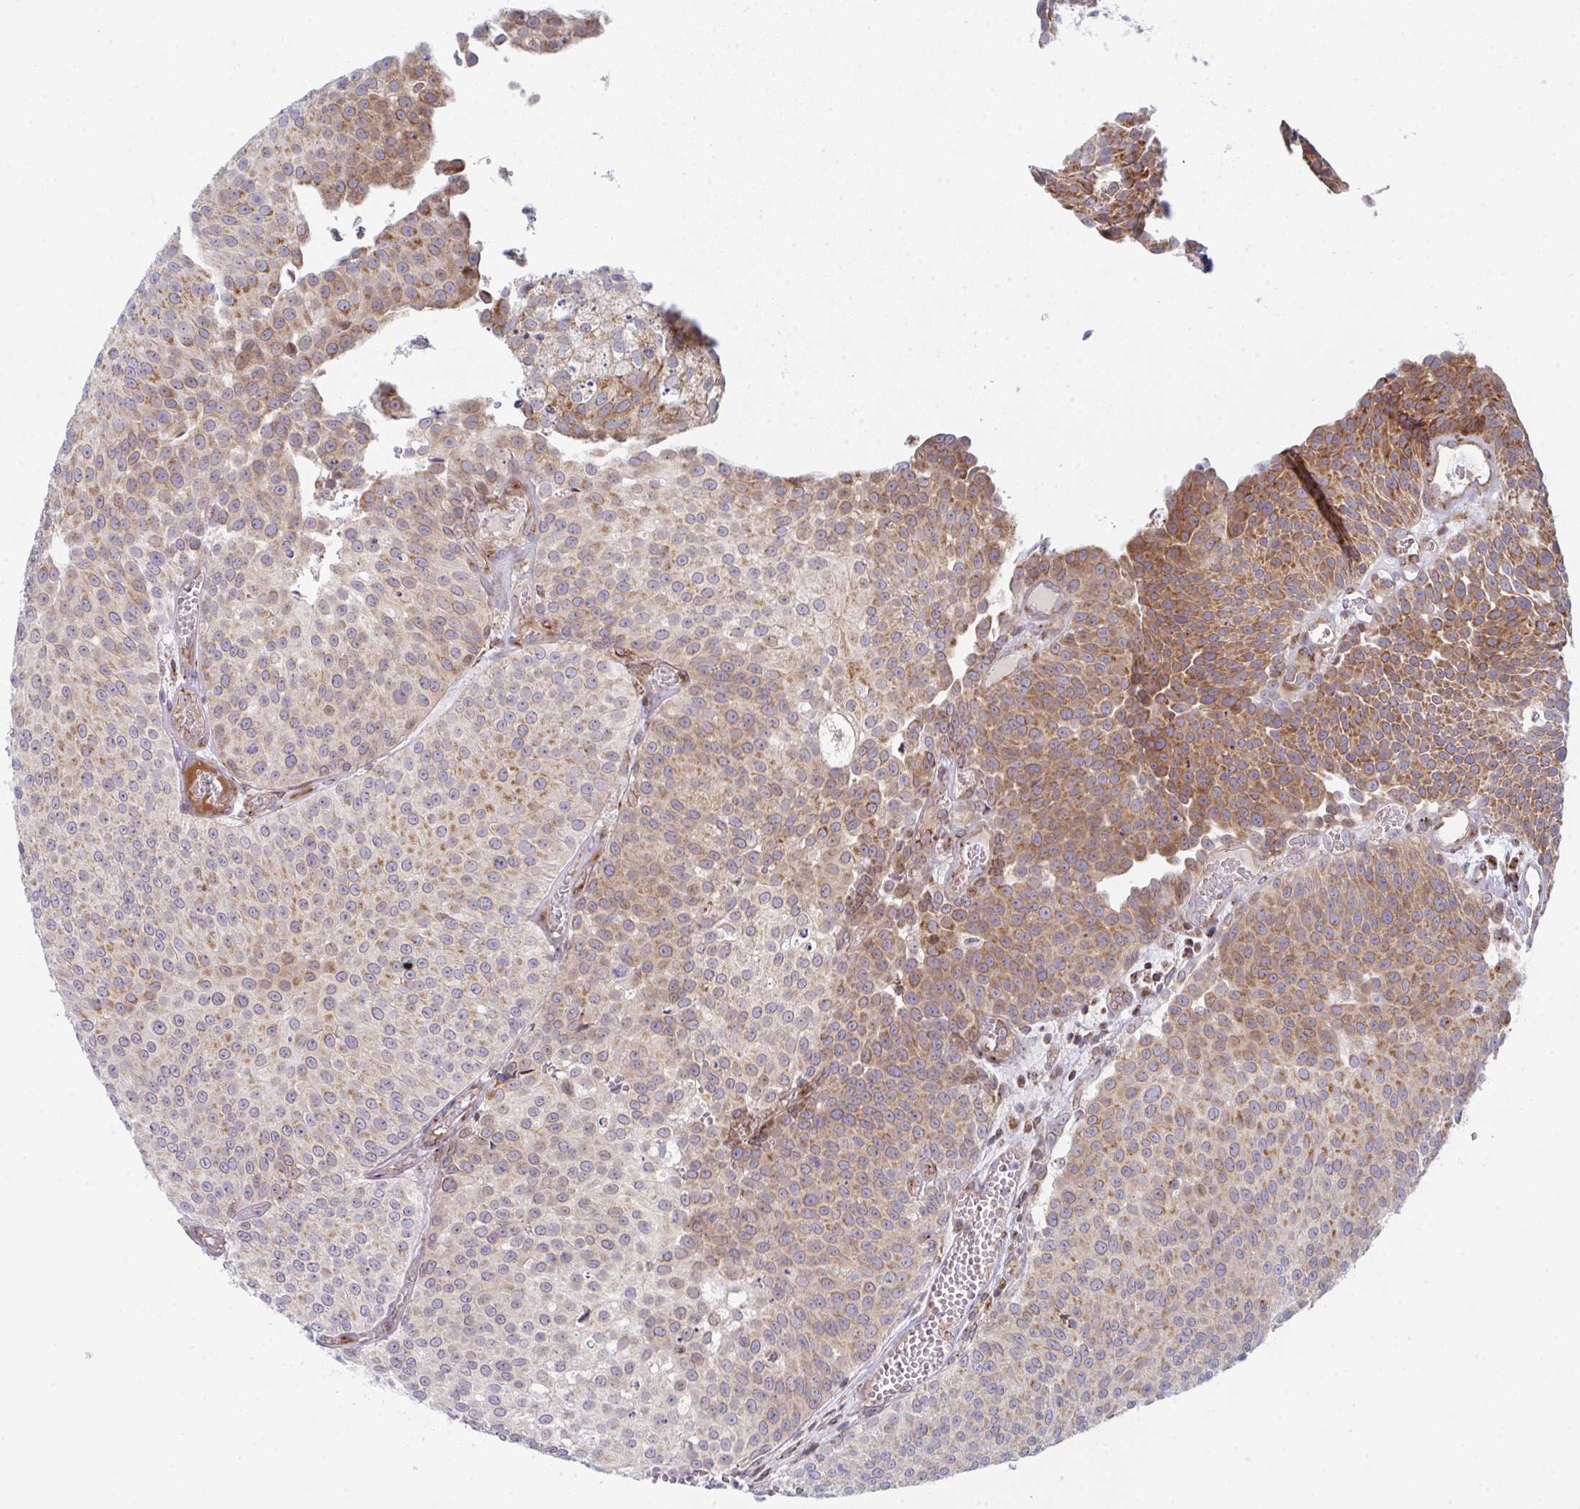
{"staining": {"intensity": "moderate", "quantity": "25%-75%", "location": "cytoplasmic/membranous"}, "tissue": "urothelial cancer", "cell_type": "Tumor cells", "image_type": "cancer", "snomed": [{"axis": "morphology", "description": "Urothelial carcinoma, Low grade"}, {"axis": "topography", "description": "Urinary bladder"}], "caption": "Low-grade urothelial carcinoma stained with a protein marker exhibits moderate staining in tumor cells.", "gene": "PRKCH", "patient": {"sex": "female", "age": 79}}